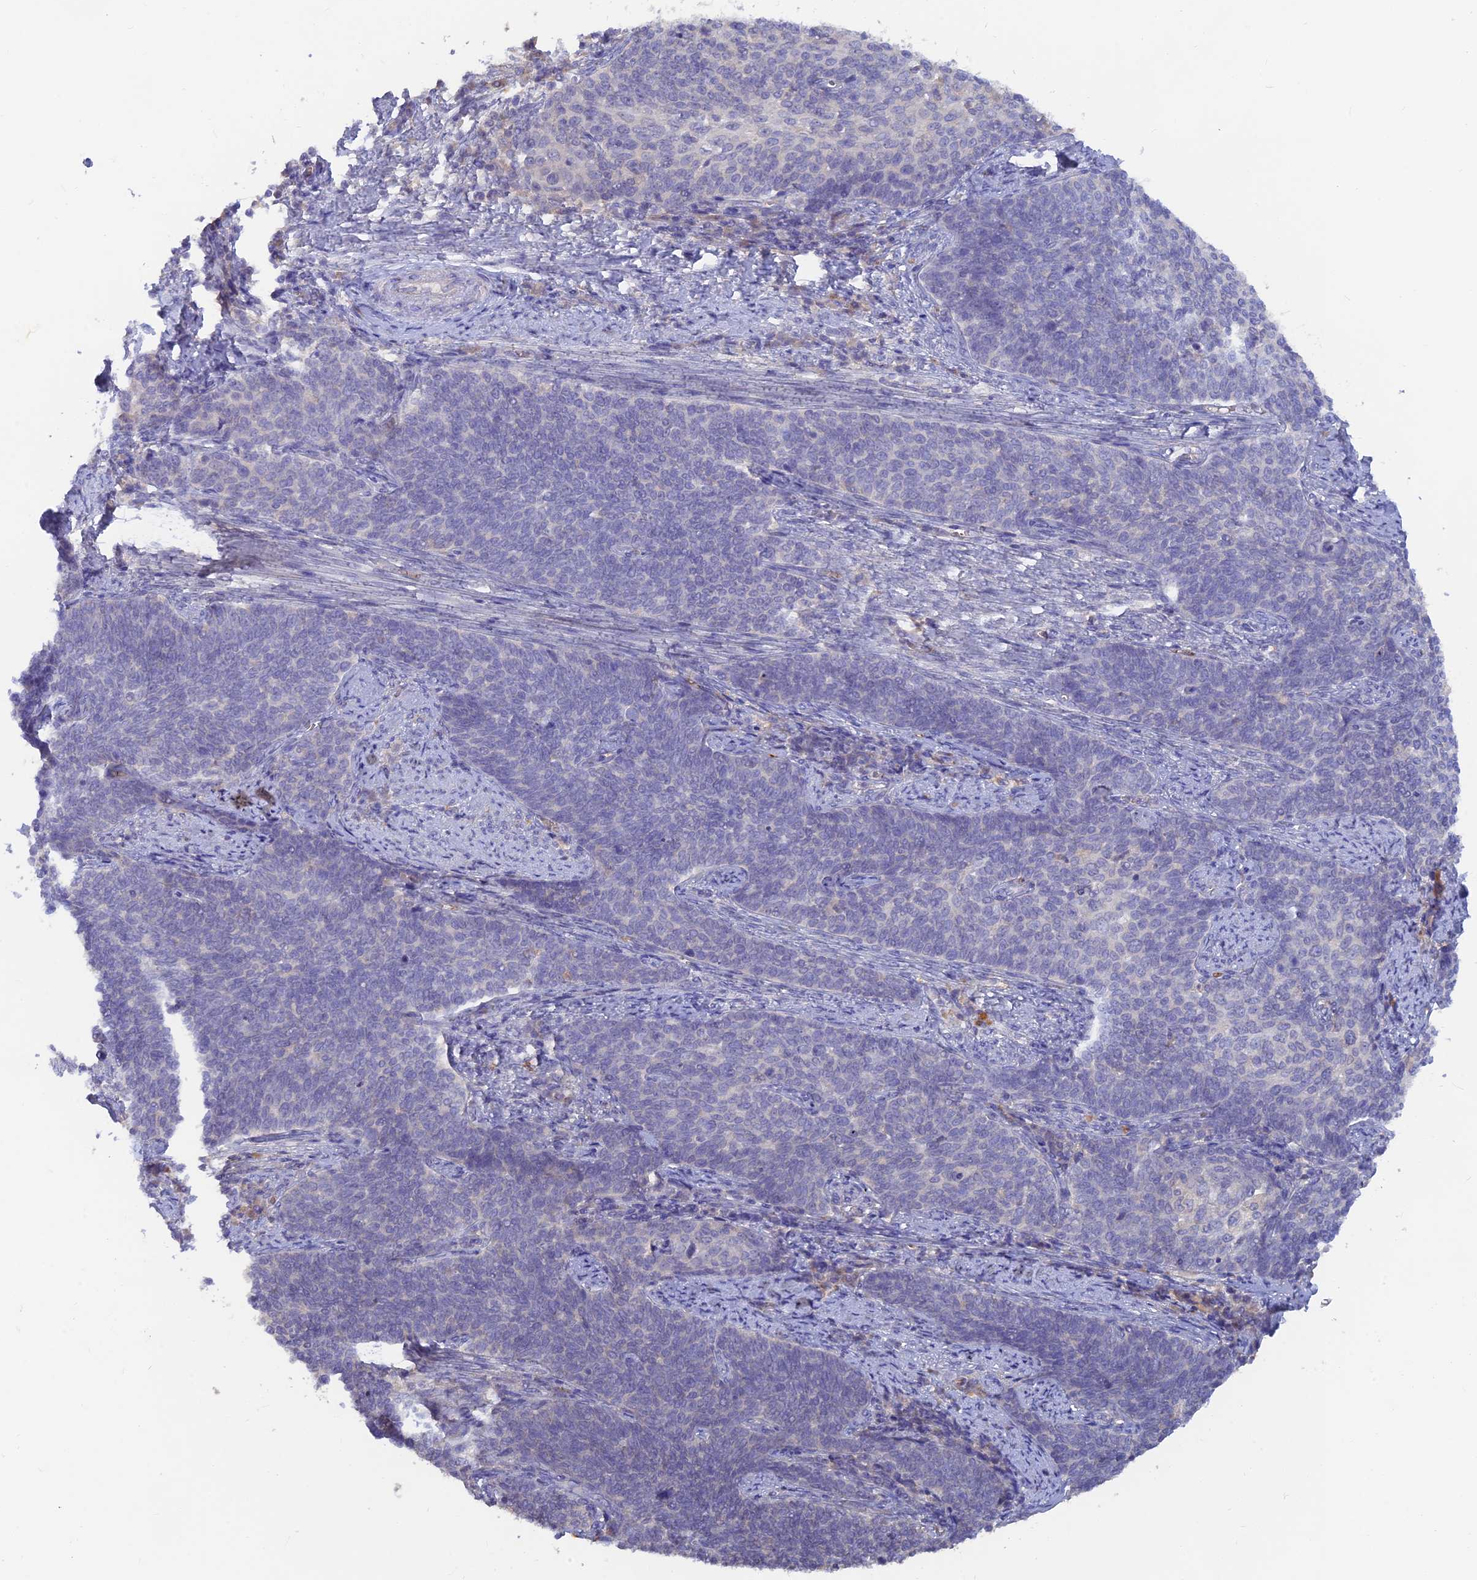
{"staining": {"intensity": "negative", "quantity": "none", "location": "none"}, "tissue": "cervical cancer", "cell_type": "Tumor cells", "image_type": "cancer", "snomed": [{"axis": "morphology", "description": "Squamous cell carcinoma, NOS"}, {"axis": "topography", "description": "Cervix"}], "caption": "Immunohistochemistry (IHC) photomicrograph of neoplastic tissue: cervical squamous cell carcinoma stained with DAB displays no significant protein positivity in tumor cells.", "gene": "ARRDC1", "patient": {"sex": "female", "age": 39}}